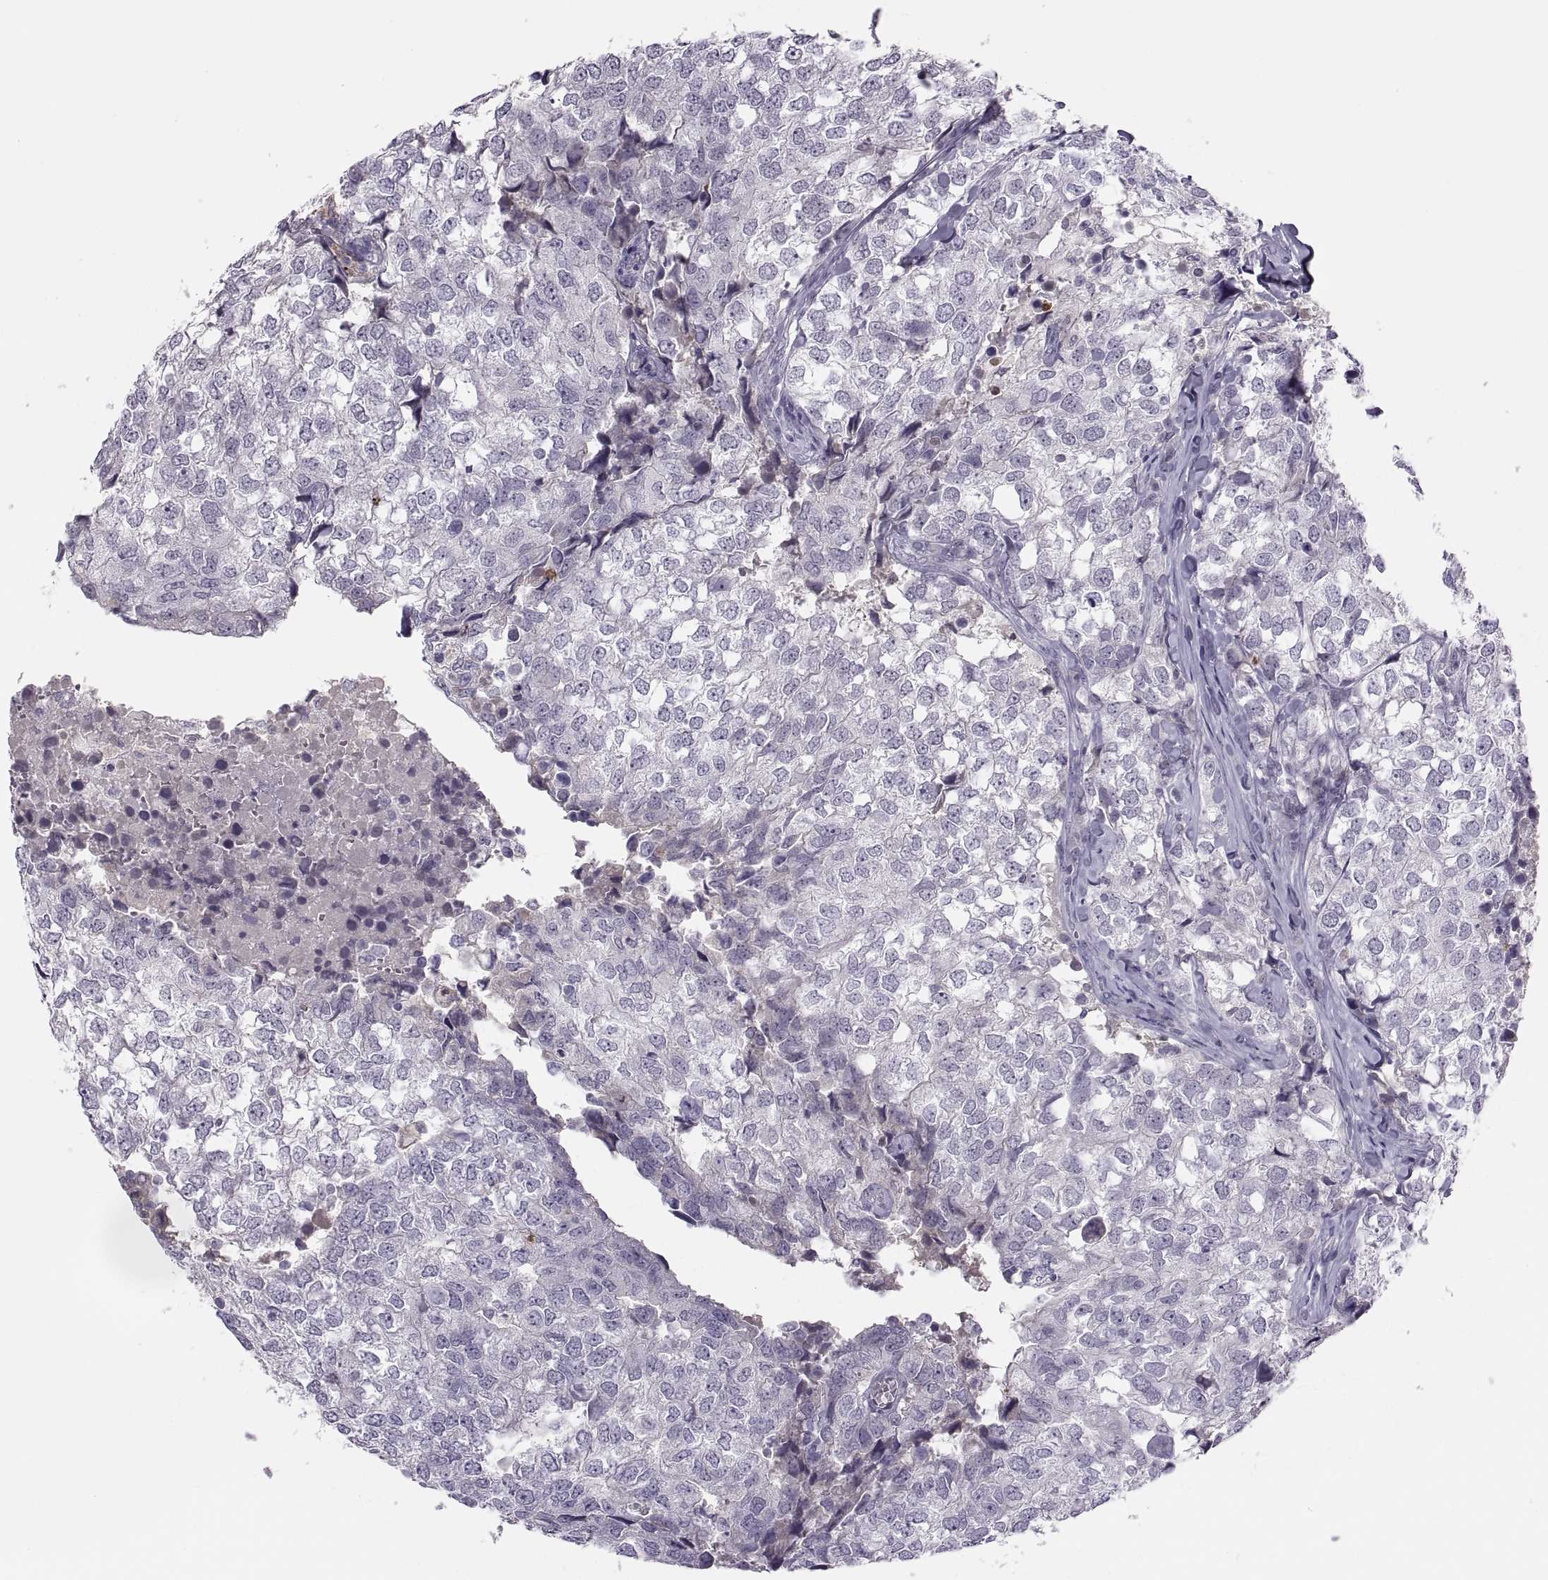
{"staining": {"intensity": "negative", "quantity": "none", "location": "none"}, "tissue": "breast cancer", "cell_type": "Tumor cells", "image_type": "cancer", "snomed": [{"axis": "morphology", "description": "Duct carcinoma"}, {"axis": "topography", "description": "Breast"}], "caption": "A high-resolution histopathology image shows immunohistochemistry staining of breast intraductal carcinoma, which demonstrates no significant expression in tumor cells.", "gene": "CHCT1", "patient": {"sex": "female", "age": 30}}